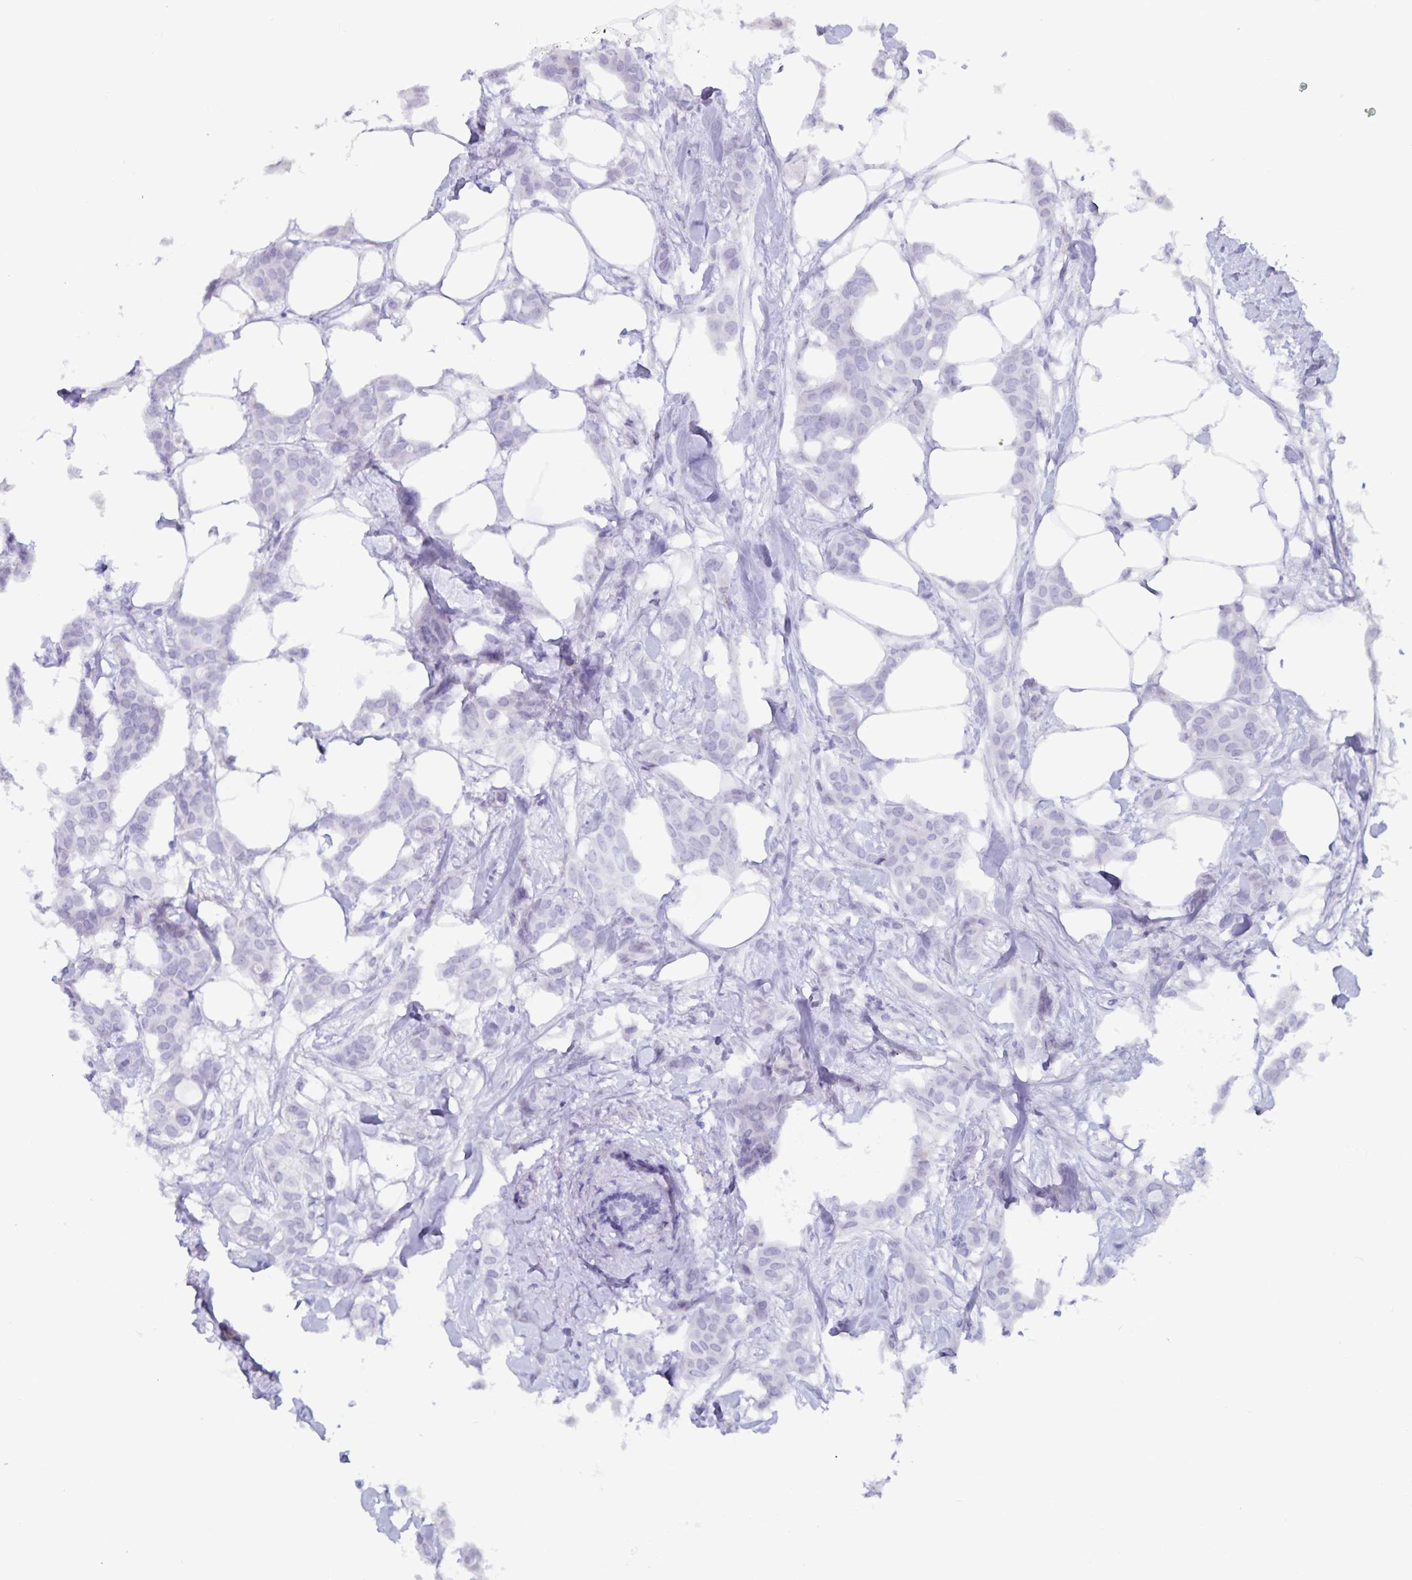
{"staining": {"intensity": "negative", "quantity": "none", "location": "none"}, "tissue": "breast cancer", "cell_type": "Tumor cells", "image_type": "cancer", "snomed": [{"axis": "morphology", "description": "Duct carcinoma"}, {"axis": "topography", "description": "Breast"}], "caption": "Intraductal carcinoma (breast) was stained to show a protein in brown. There is no significant positivity in tumor cells.", "gene": "GPR137", "patient": {"sex": "female", "age": 62}}